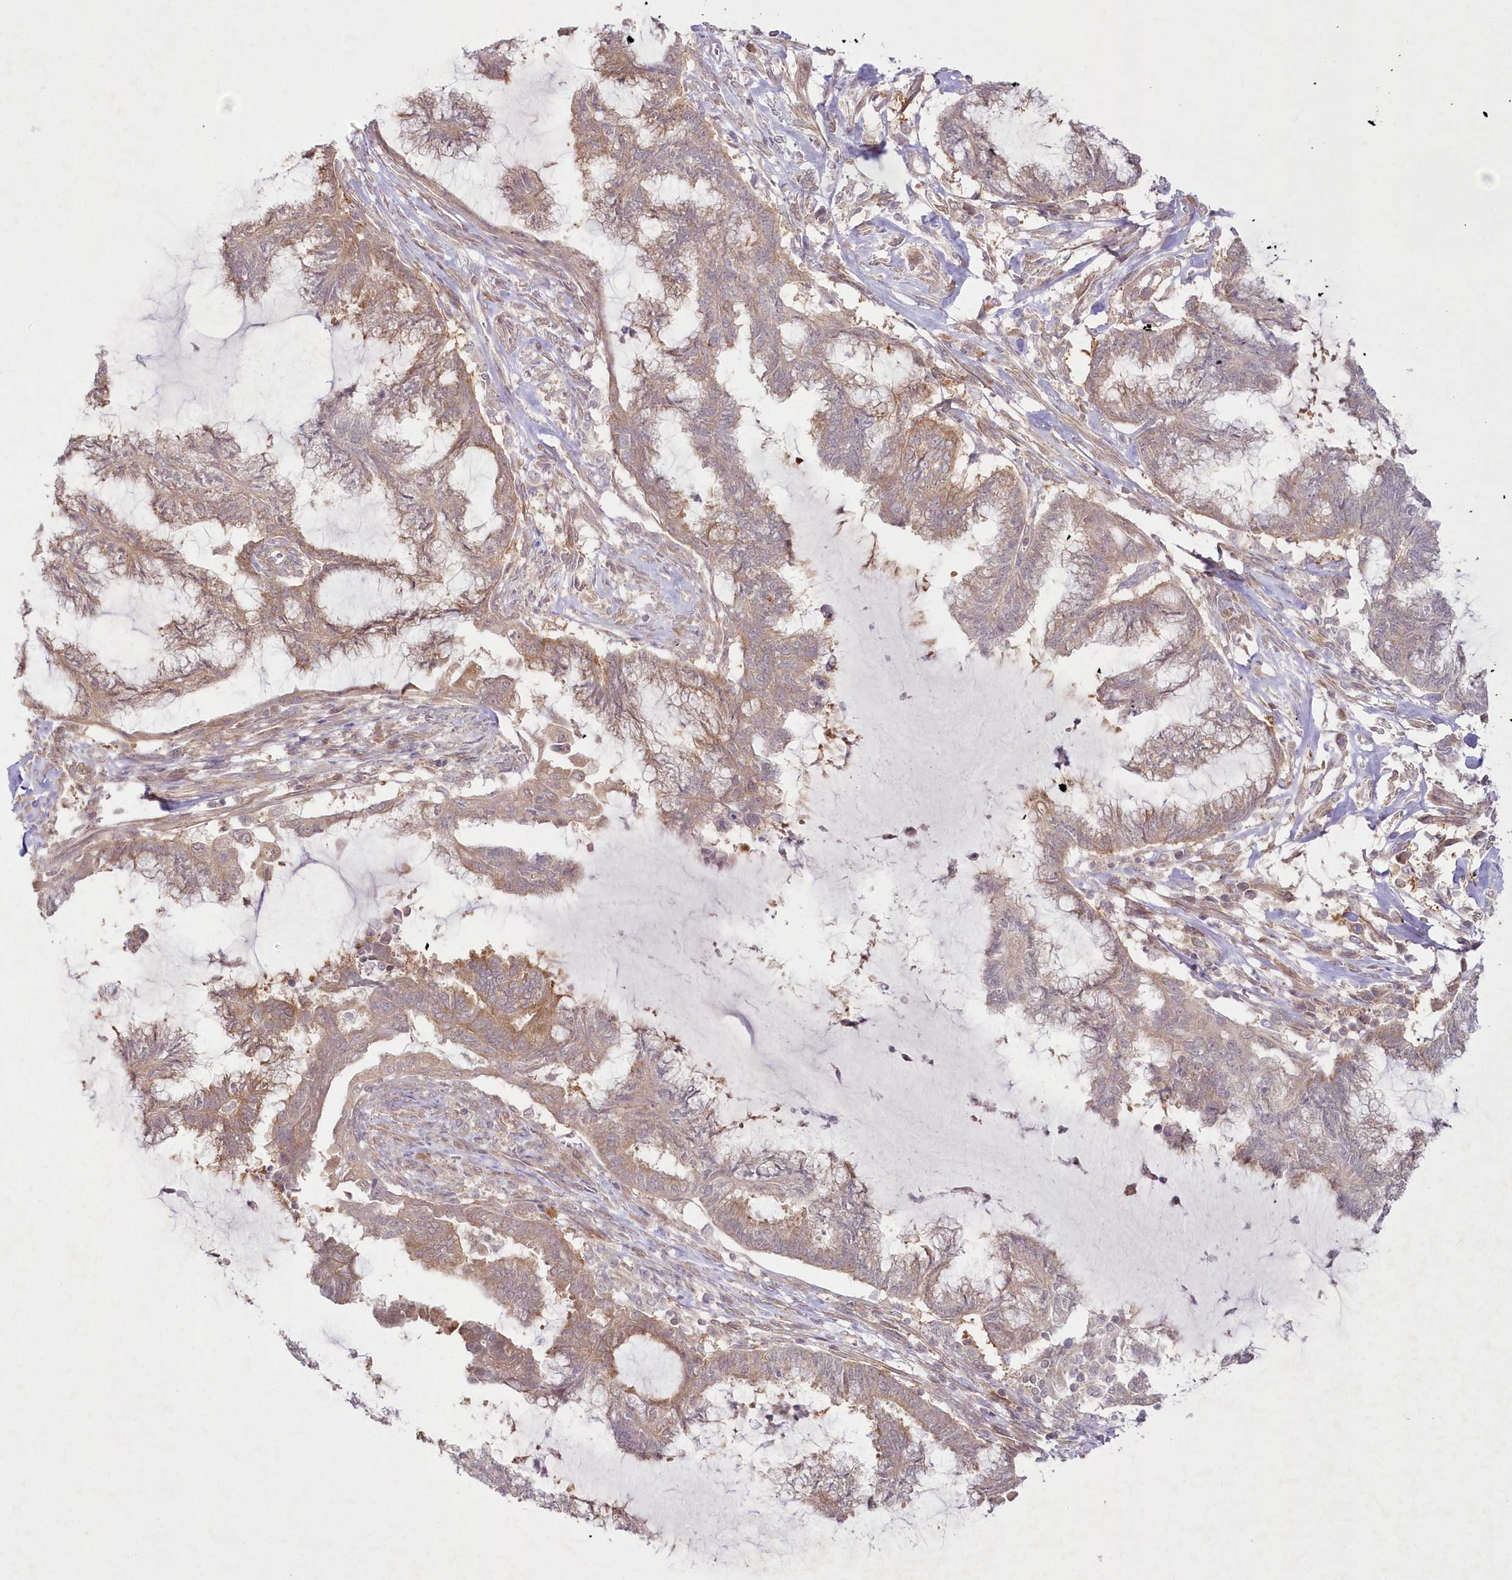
{"staining": {"intensity": "moderate", "quantity": ">75%", "location": "cytoplasmic/membranous"}, "tissue": "endometrial cancer", "cell_type": "Tumor cells", "image_type": "cancer", "snomed": [{"axis": "morphology", "description": "Adenocarcinoma, NOS"}, {"axis": "topography", "description": "Endometrium"}], "caption": "A micrograph of endometrial cancer stained for a protein shows moderate cytoplasmic/membranous brown staining in tumor cells. (brown staining indicates protein expression, while blue staining denotes nuclei).", "gene": "IPMK", "patient": {"sex": "female", "age": 86}}